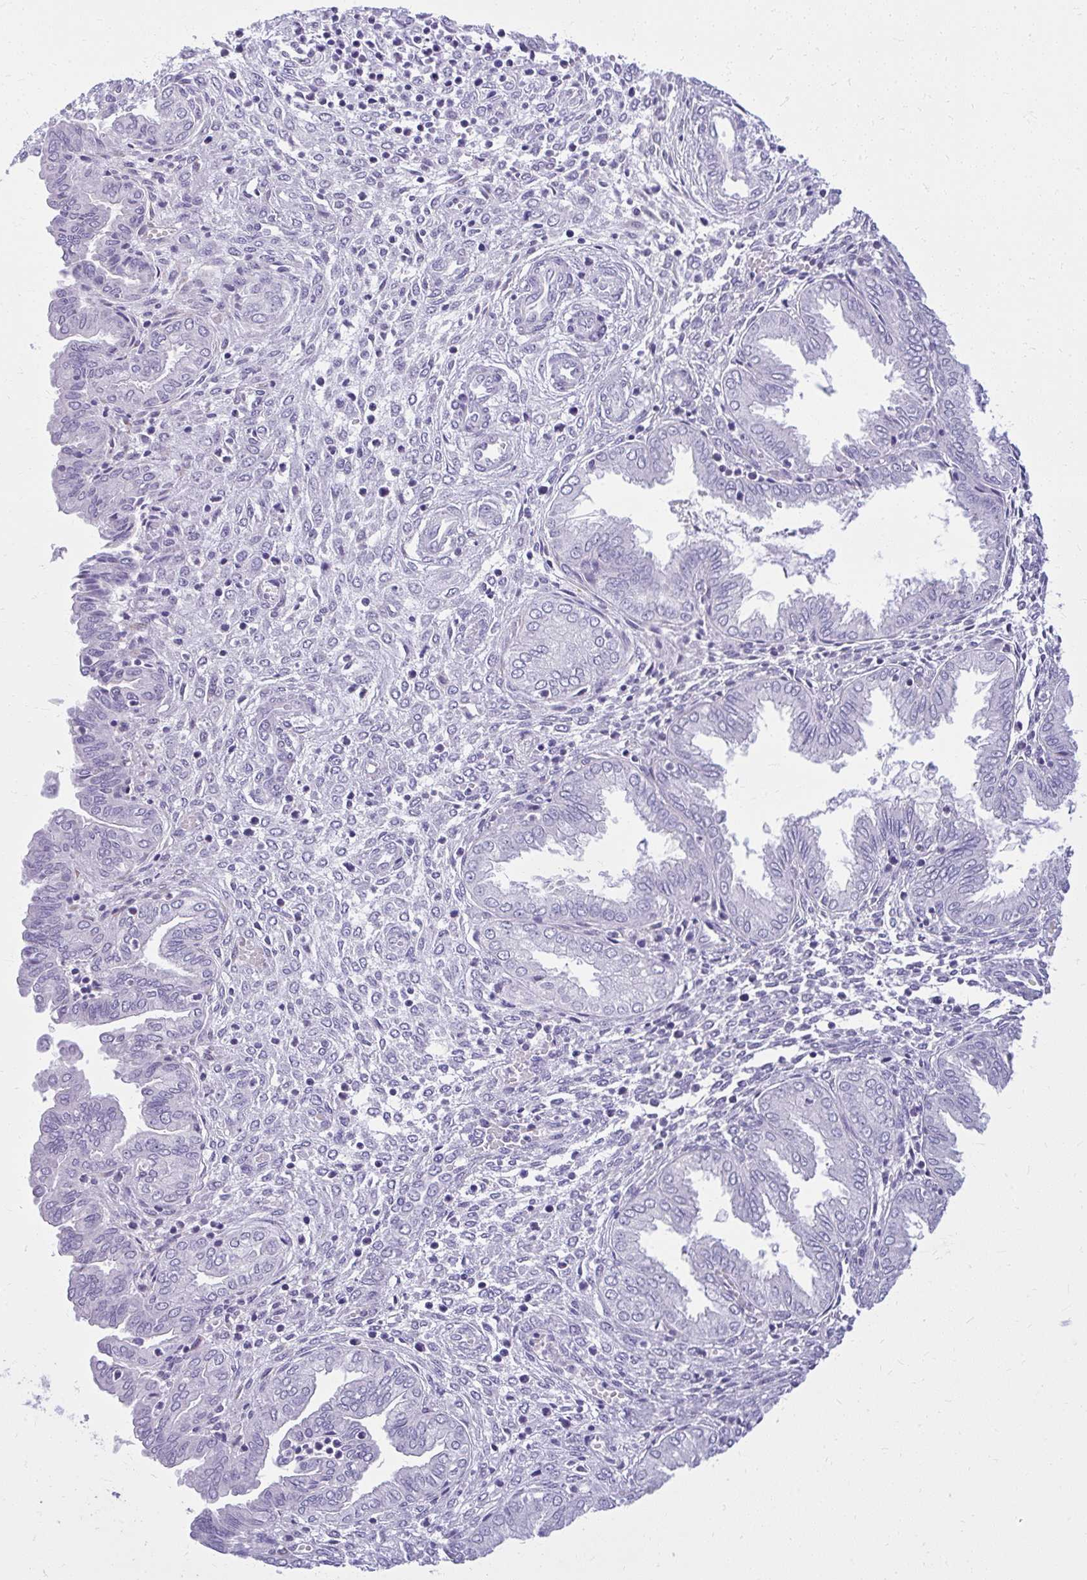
{"staining": {"intensity": "negative", "quantity": "none", "location": "none"}, "tissue": "endometrium", "cell_type": "Cells in endometrial stroma", "image_type": "normal", "snomed": [{"axis": "morphology", "description": "Normal tissue, NOS"}, {"axis": "topography", "description": "Endometrium"}], "caption": "Immunohistochemical staining of benign endometrium exhibits no significant positivity in cells in endometrial stroma.", "gene": "PRAP1", "patient": {"sex": "female", "age": 33}}